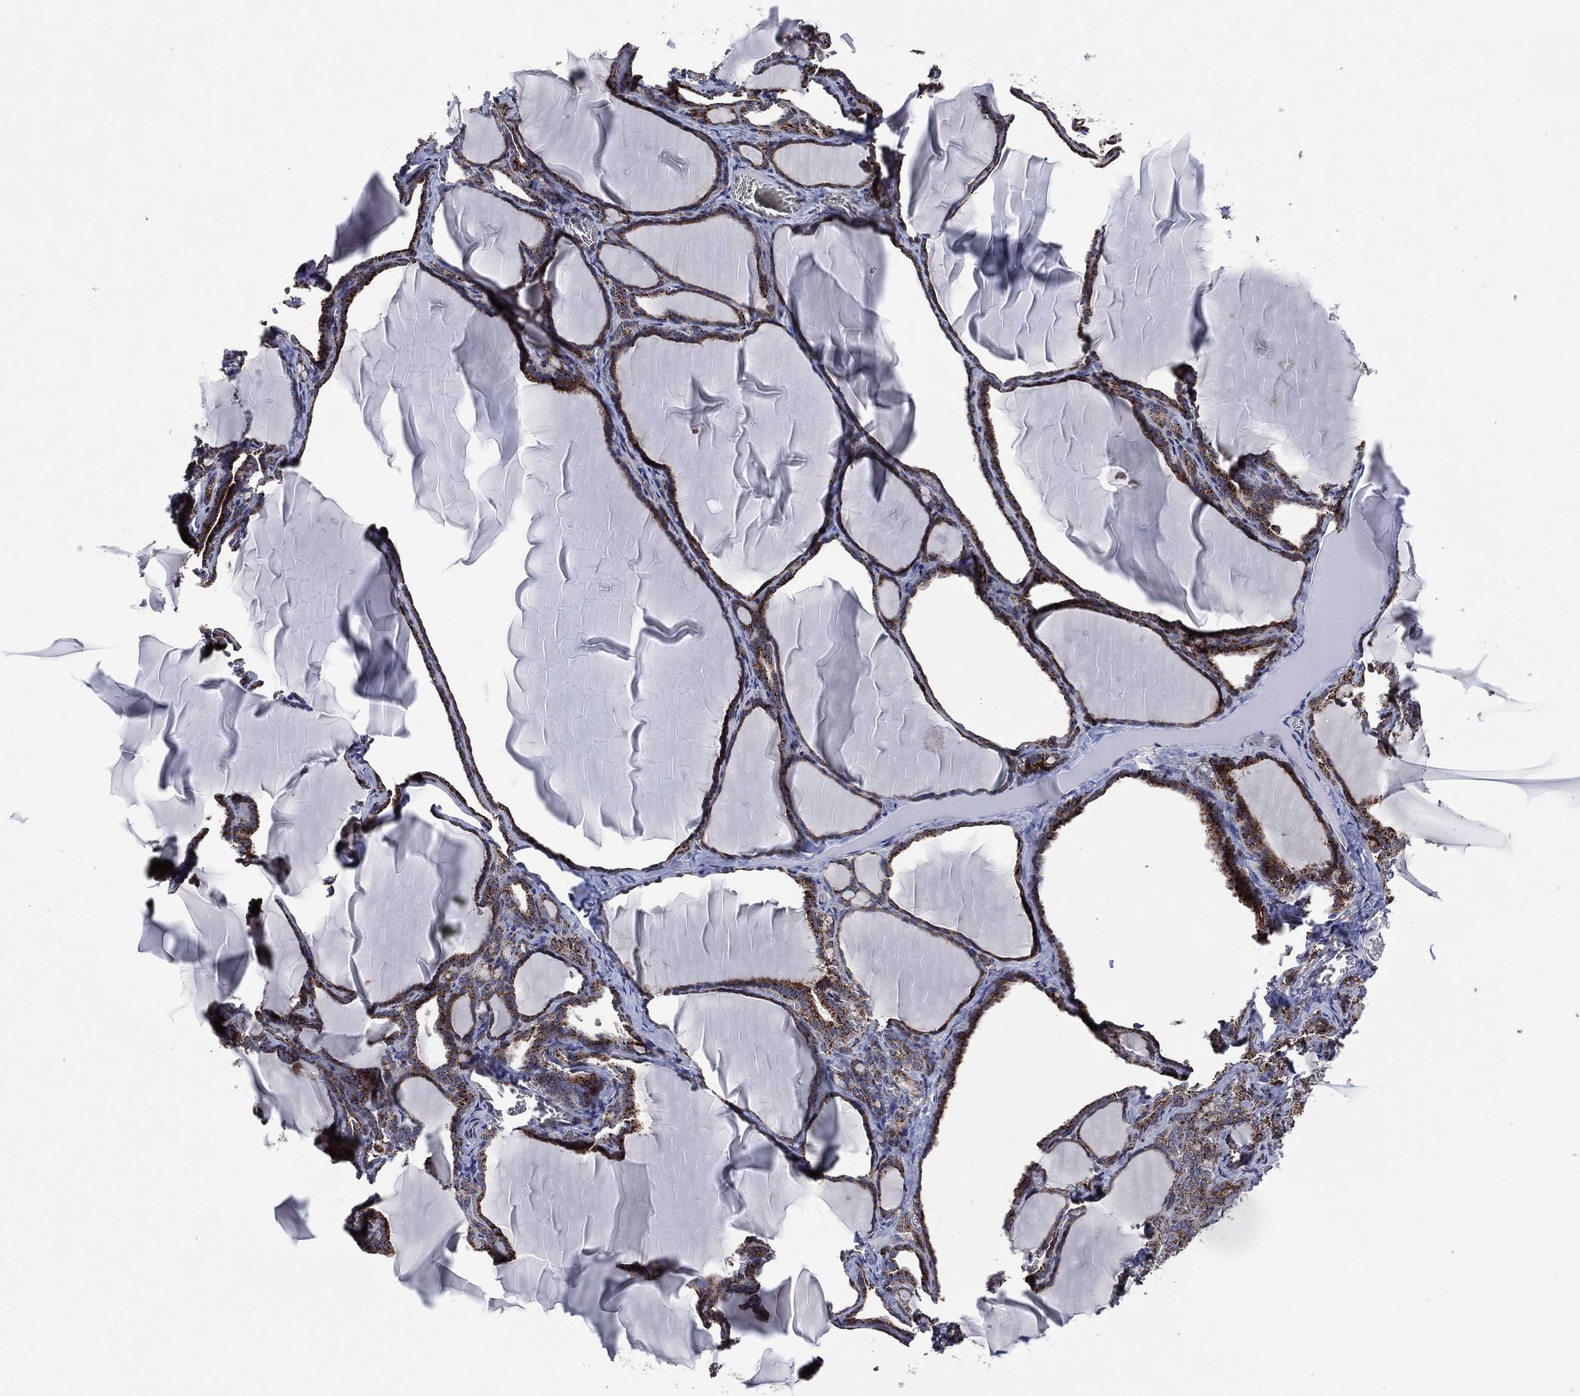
{"staining": {"intensity": "moderate", "quantity": ">75%", "location": "cytoplasmic/membranous"}, "tissue": "thyroid gland", "cell_type": "Glandular cells", "image_type": "normal", "snomed": [{"axis": "morphology", "description": "Normal tissue, NOS"}, {"axis": "morphology", "description": "Hyperplasia, NOS"}, {"axis": "topography", "description": "Thyroid gland"}], "caption": "This histopathology image exhibits normal thyroid gland stained with immunohistochemistry (IHC) to label a protein in brown. The cytoplasmic/membranous of glandular cells show moderate positivity for the protein. Nuclei are counter-stained blue.", "gene": "HTD2", "patient": {"sex": "female", "age": 27}}